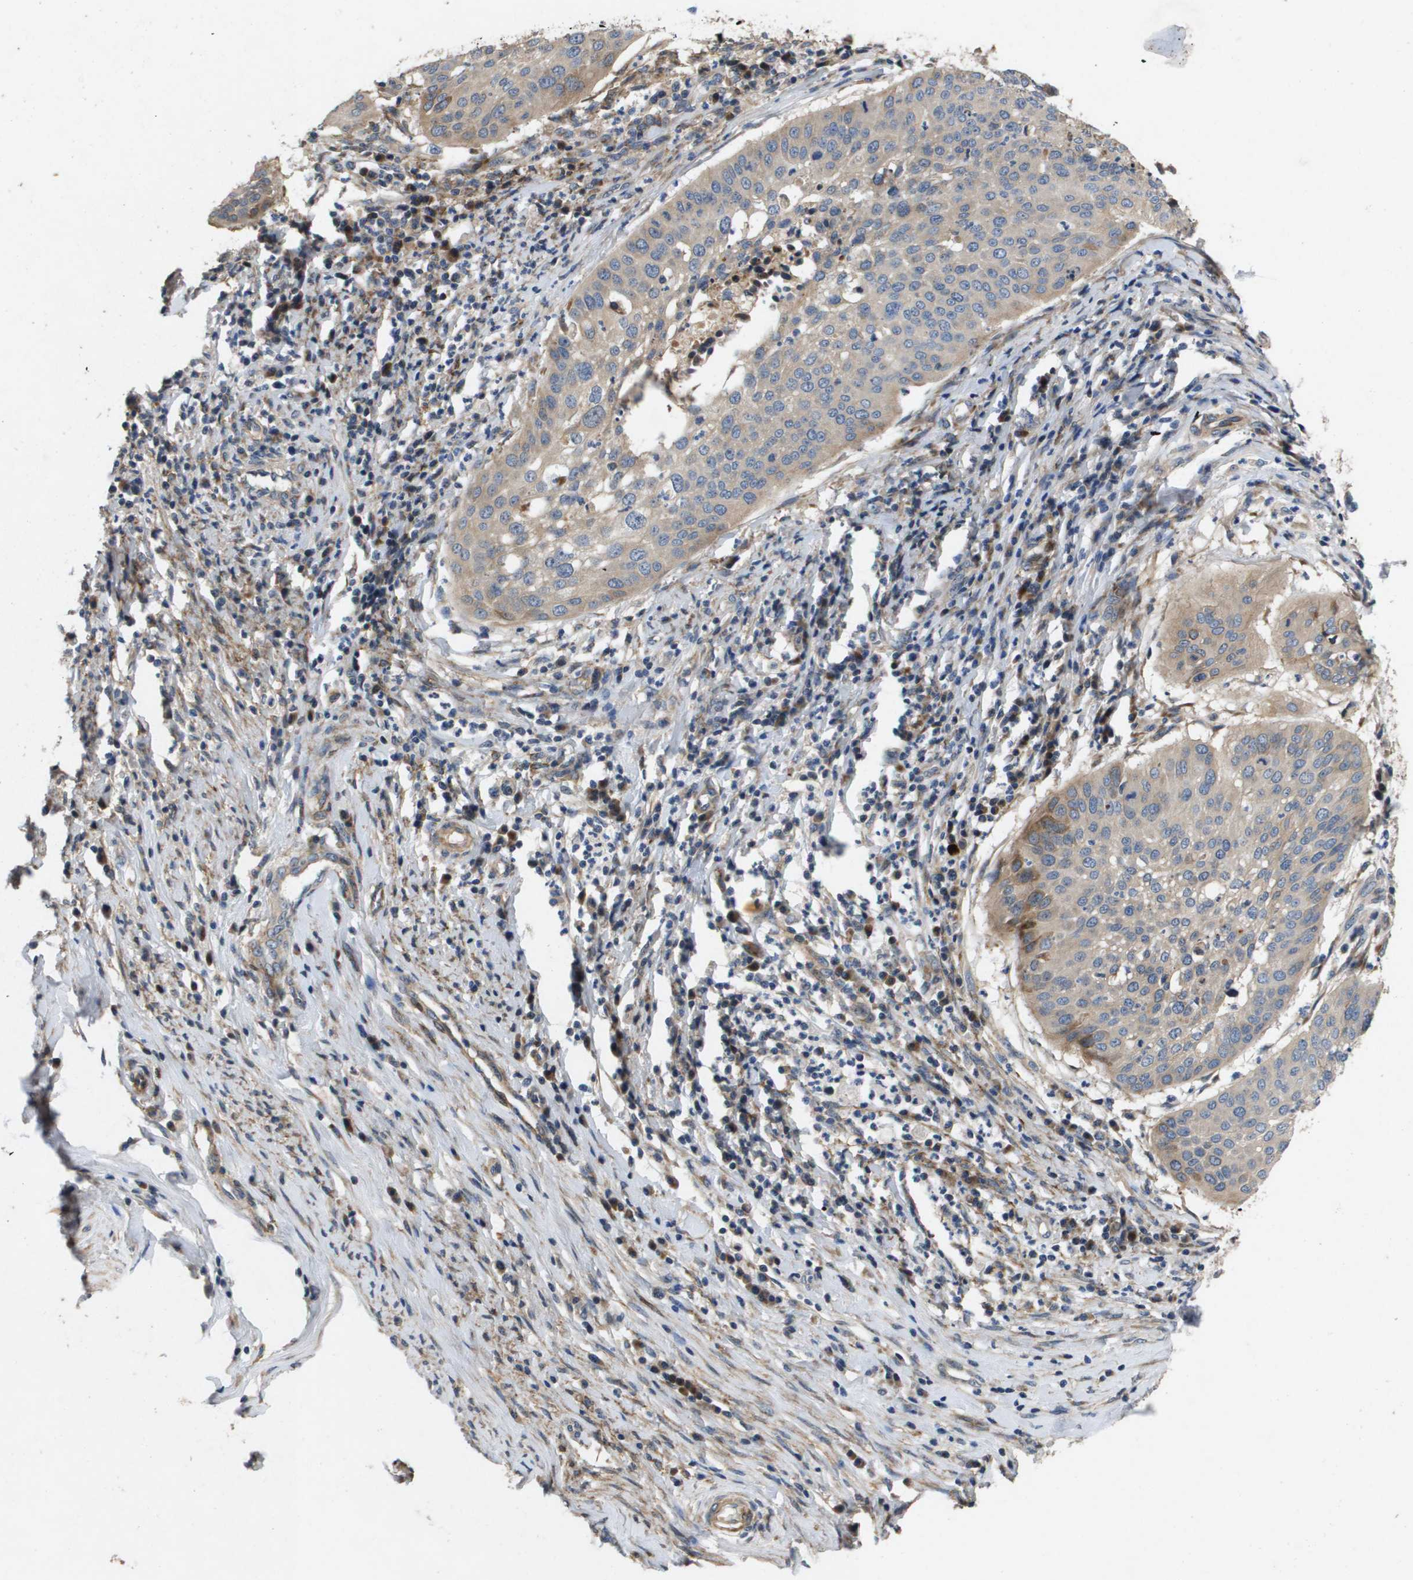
{"staining": {"intensity": "weak", "quantity": ">75%", "location": "cytoplasmic/membranous"}, "tissue": "cervical cancer", "cell_type": "Tumor cells", "image_type": "cancer", "snomed": [{"axis": "morphology", "description": "Normal tissue, NOS"}, {"axis": "morphology", "description": "Squamous cell carcinoma, NOS"}, {"axis": "topography", "description": "Cervix"}], "caption": "A low amount of weak cytoplasmic/membranous expression is appreciated in about >75% of tumor cells in squamous cell carcinoma (cervical) tissue.", "gene": "ENTPD2", "patient": {"sex": "female", "age": 39}}